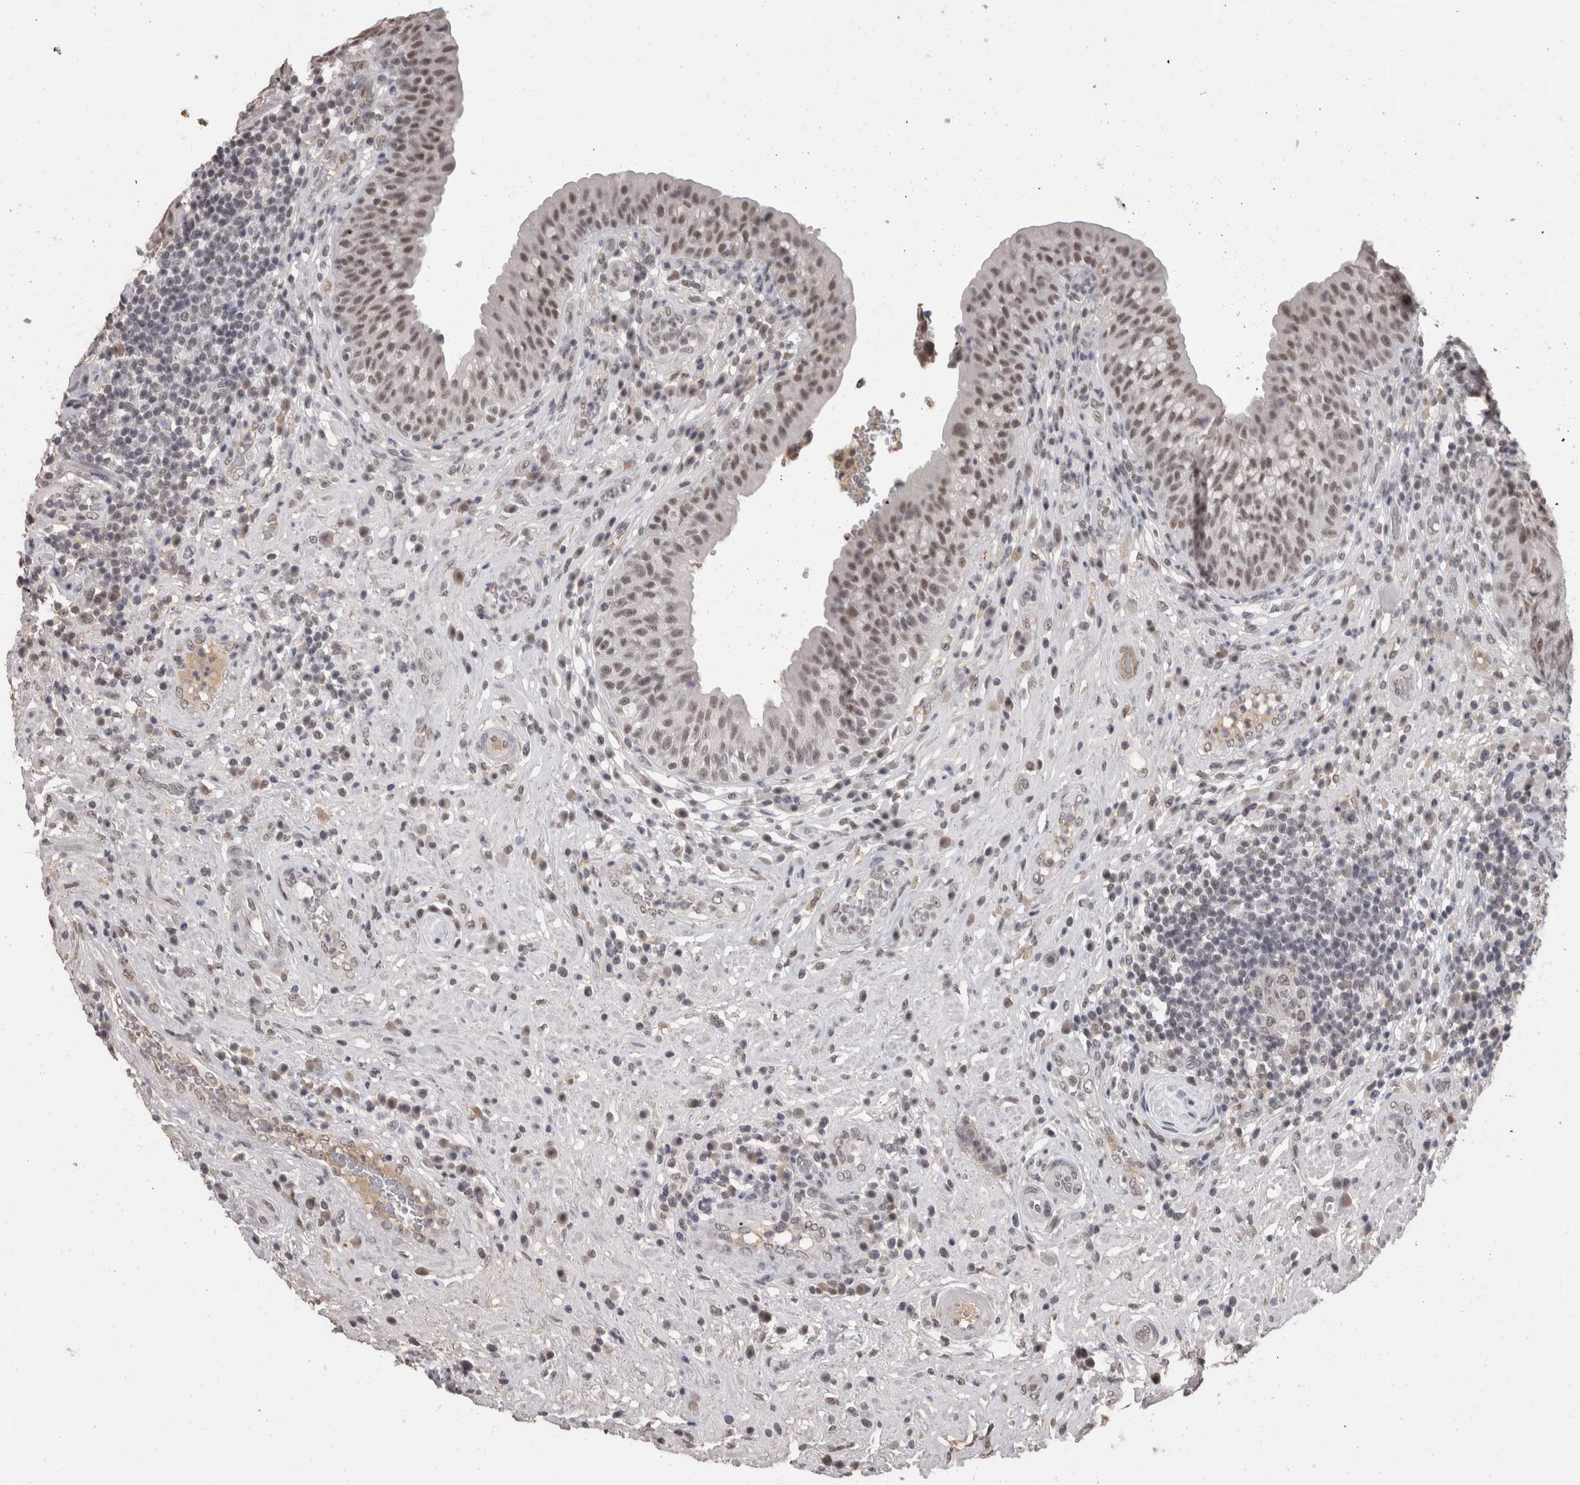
{"staining": {"intensity": "moderate", "quantity": ">75%", "location": "nuclear"}, "tissue": "urinary bladder", "cell_type": "Urothelial cells", "image_type": "normal", "snomed": [{"axis": "morphology", "description": "Normal tissue, NOS"}, {"axis": "topography", "description": "Urinary bladder"}], "caption": "Protein expression by IHC displays moderate nuclear positivity in approximately >75% of urothelial cells in normal urinary bladder.", "gene": "DDX17", "patient": {"sex": "female", "age": 62}}